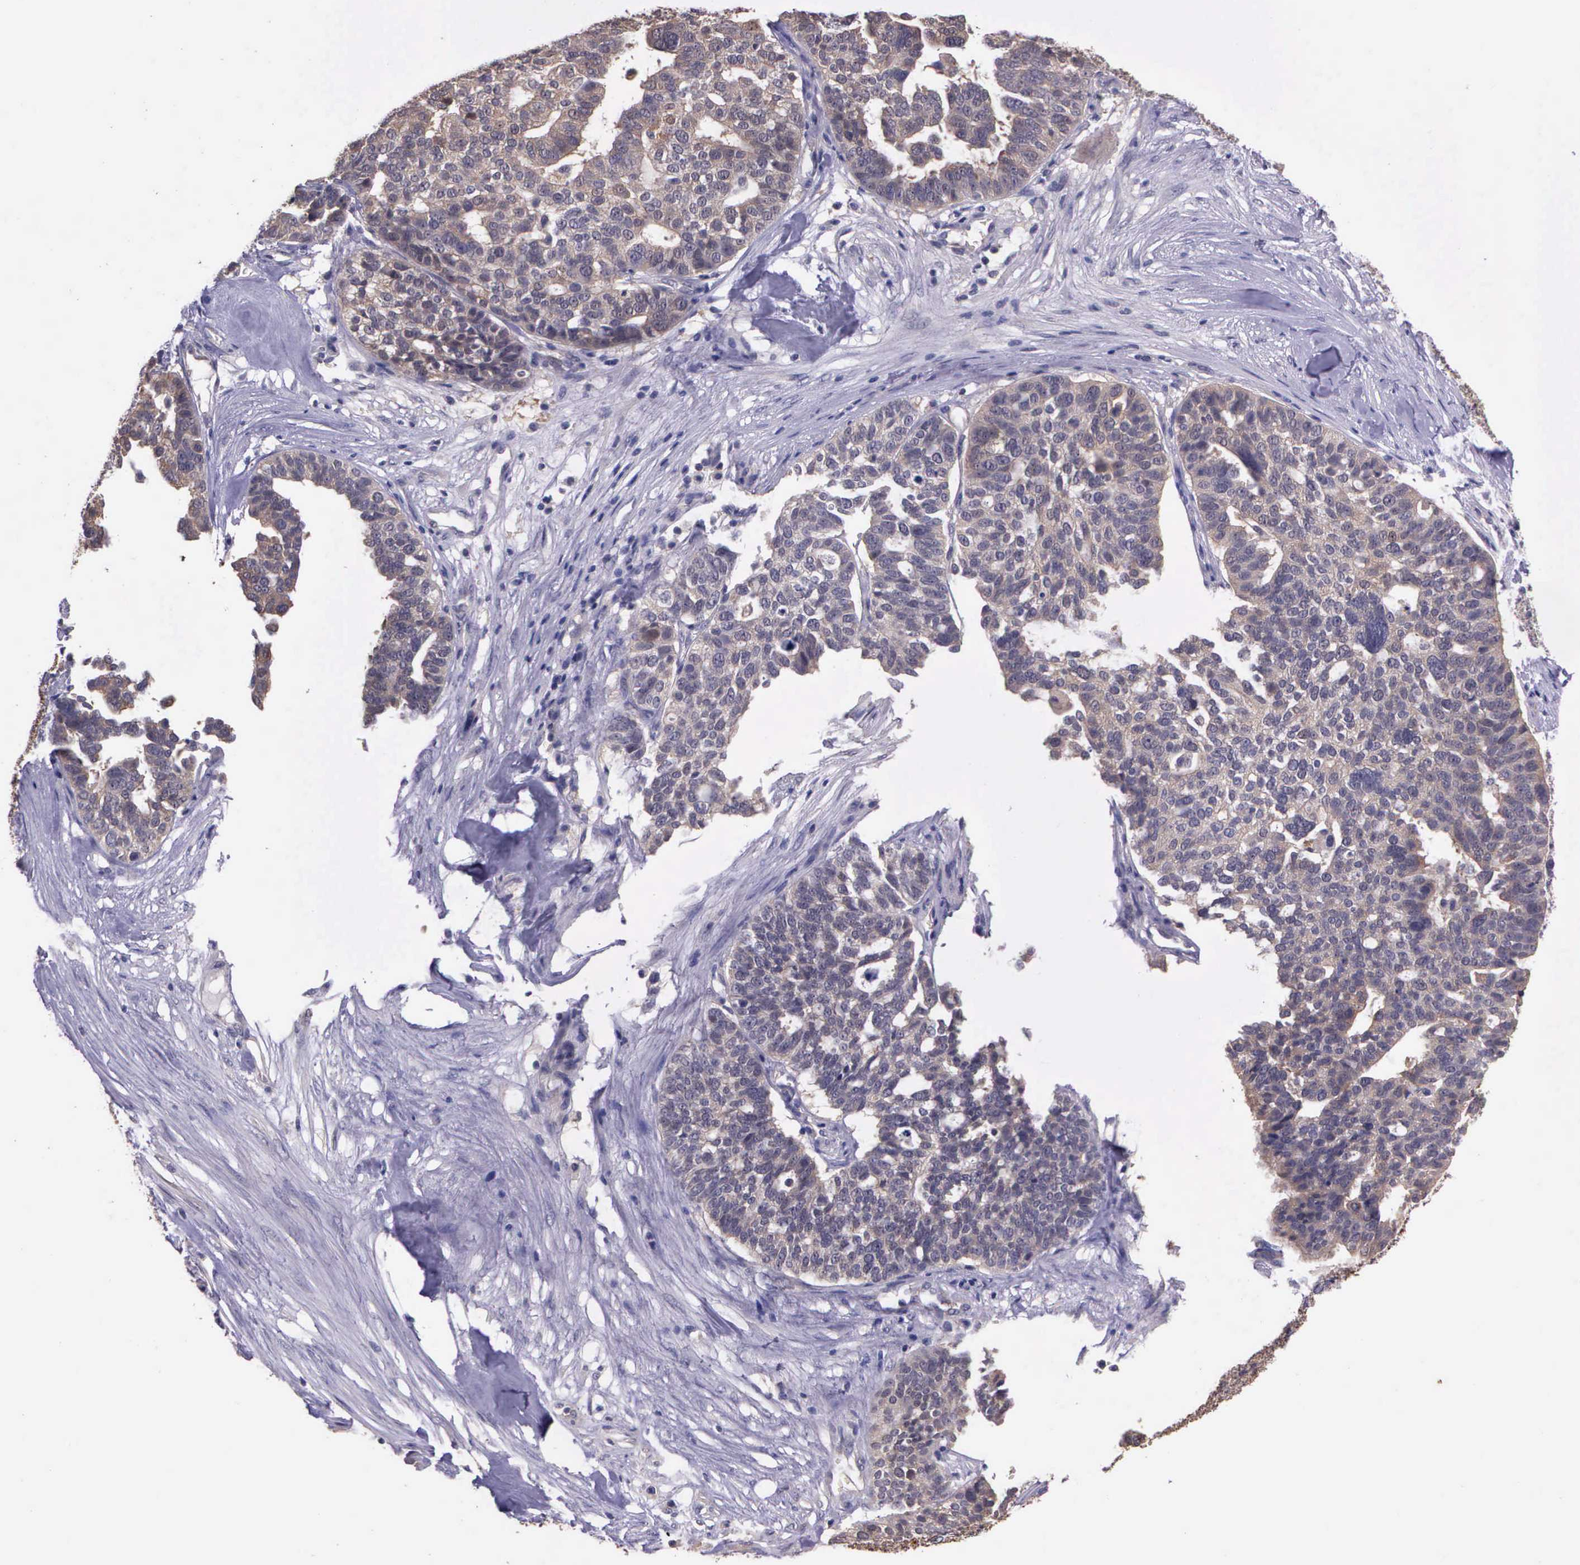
{"staining": {"intensity": "negative", "quantity": "none", "location": "none"}, "tissue": "ovarian cancer", "cell_type": "Tumor cells", "image_type": "cancer", "snomed": [{"axis": "morphology", "description": "Cystadenocarcinoma, serous, NOS"}, {"axis": "topography", "description": "Ovary"}], "caption": "Tumor cells are negative for brown protein staining in serous cystadenocarcinoma (ovarian).", "gene": "IGBP1", "patient": {"sex": "female", "age": 59}}